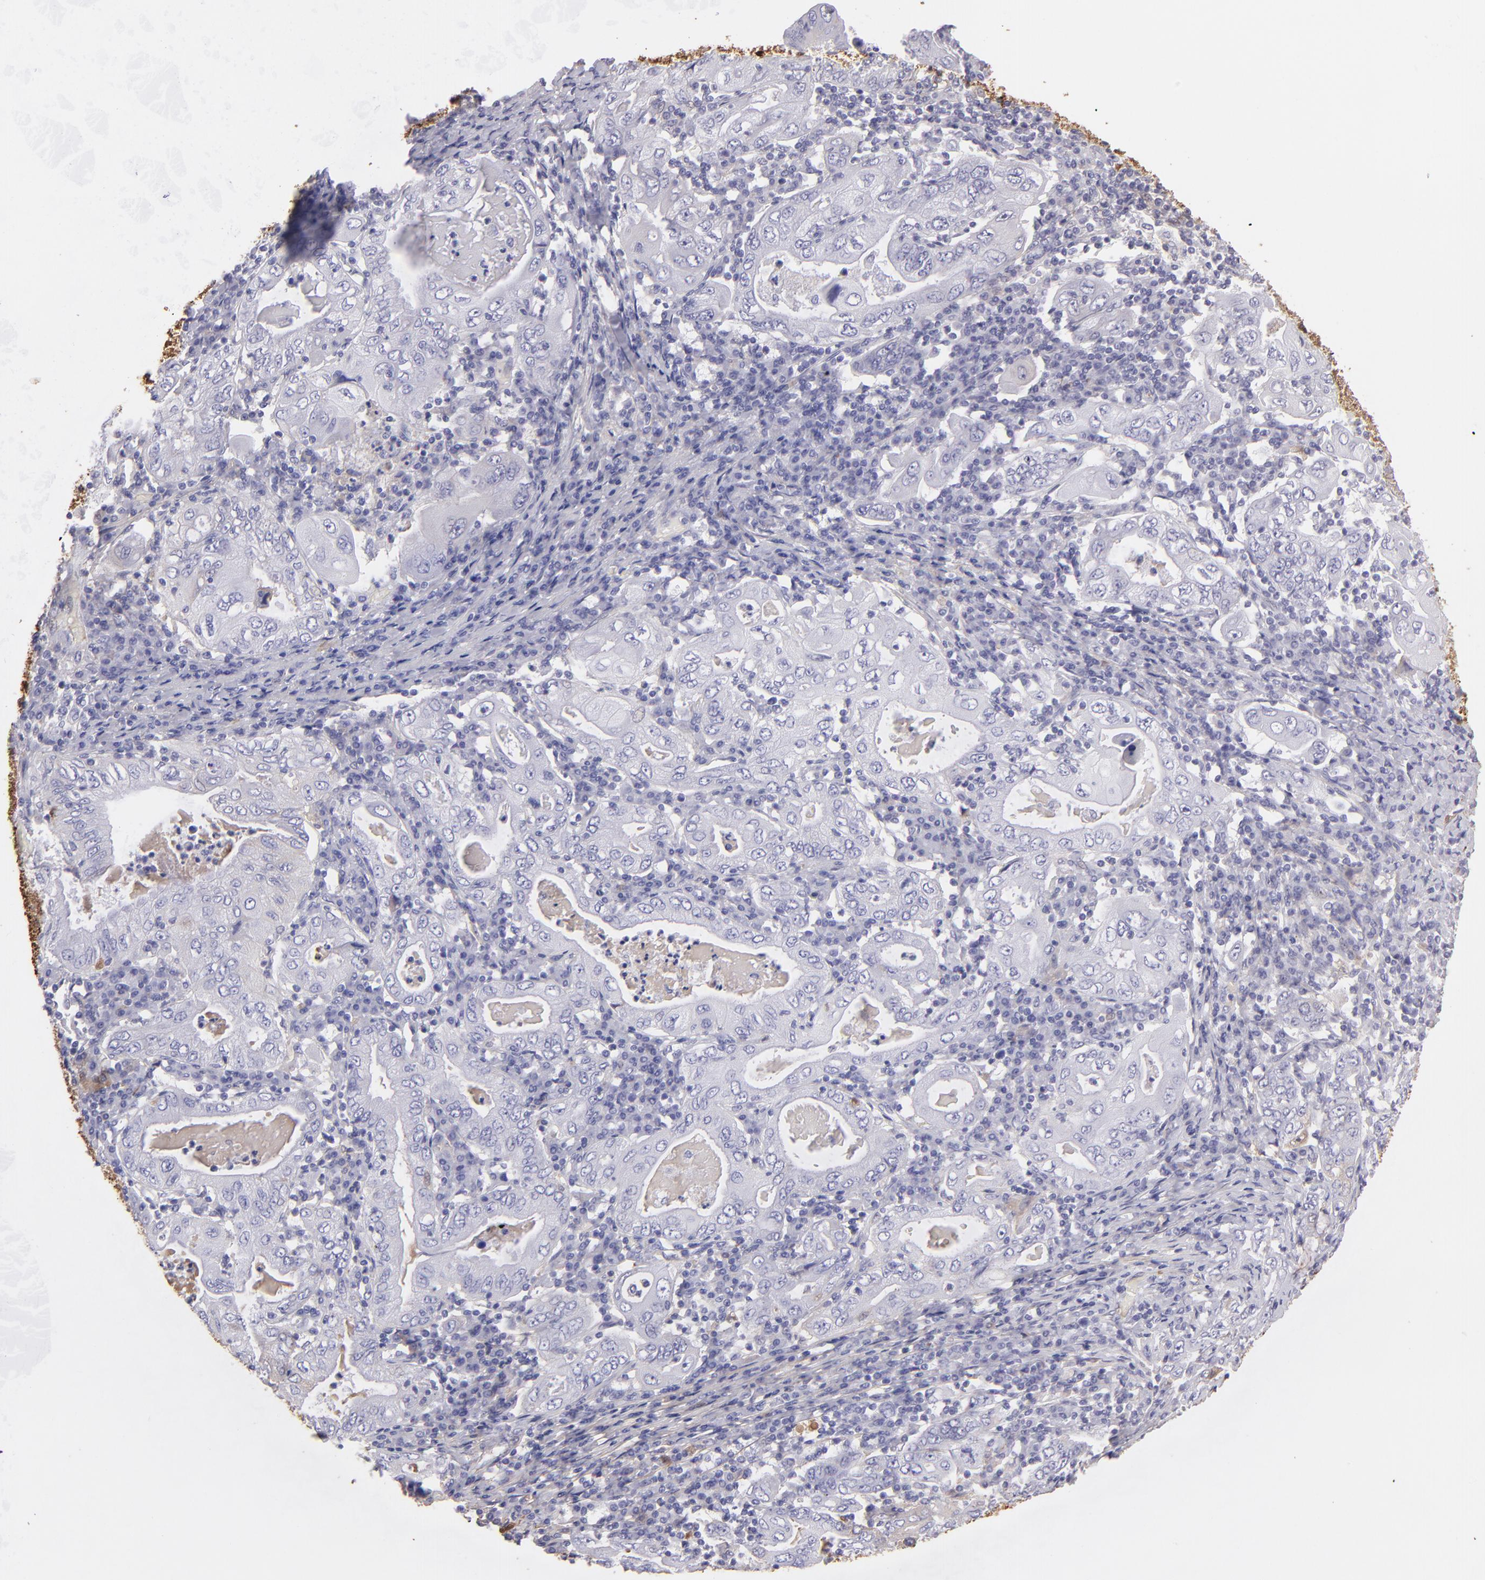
{"staining": {"intensity": "moderate", "quantity": "<25%", "location": "cytoplasmic/membranous"}, "tissue": "stomach cancer", "cell_type": "Tumor cells", "image_type": "cancer", "snomed": [{"axis": "morphology", "description": "Normal tissue, NOS"}, {"axis": "morphology", "description": "Adenocarcinoma, NOS"}, {"axis": "topography", "description": "Esophagus"}, {"axis": "topography", "description": "Stomach, upper"}, {"axis": "topography", "description": "Peripheral nerve tissue"}], "caption": "Immunohistochemistry (IHC) histopathology image of neoplastic tissue: stomach cancer (adenocarcinoma) stained using immunohistochemistry (IHC) exhibits low levels of moderate protein expression localized specifically in the cytoplasmic/membranous of tumor cells, appearing as a cytoplasmic/membranous brown color.", "gene": "FGB", "patient": {"sex": "male", "age": 62}}